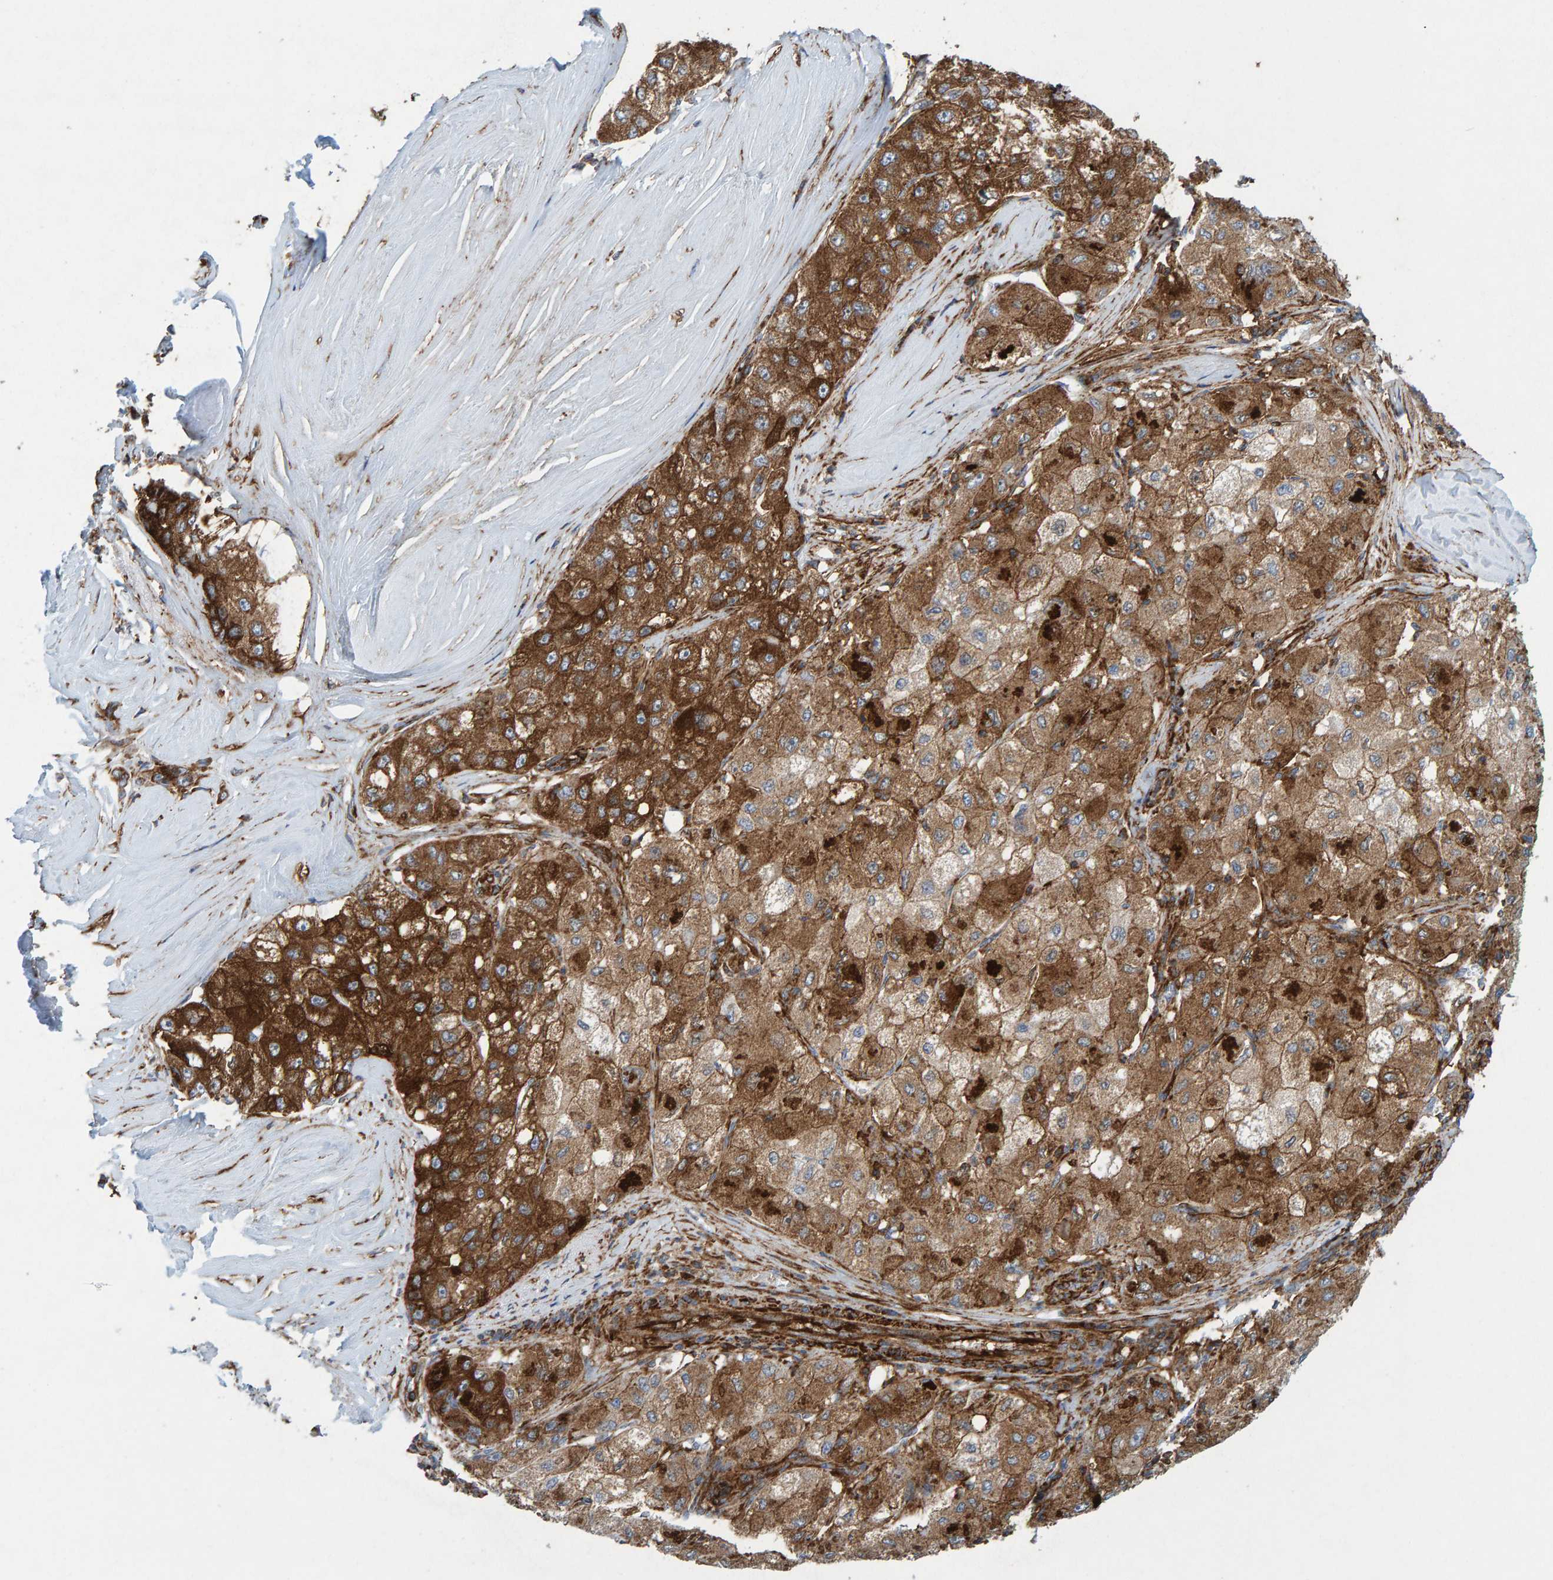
{"staining": {"intensity": "strong", "quantity": ">75%", "location": "cytoplasmic/membranous"}, "tissue": "liver cancer", "cell_type": "Tumor cells", "image_type": "cancer", "snomed": [{"axis": "morphology", "description": "Carcinoma, Hepatocellular, NOS"}, {"axis": "topography", "description": "Liver"}], "caption": "A high-resolution photomicrograph shows IHC staining of liver cancer (hepatocellular carcinoma), which displays strong cytoplasmic/membranous positivity in about >75% of tumor cells.", "gene": "MVP", "patient": {"sex": "male", "age": 80}}